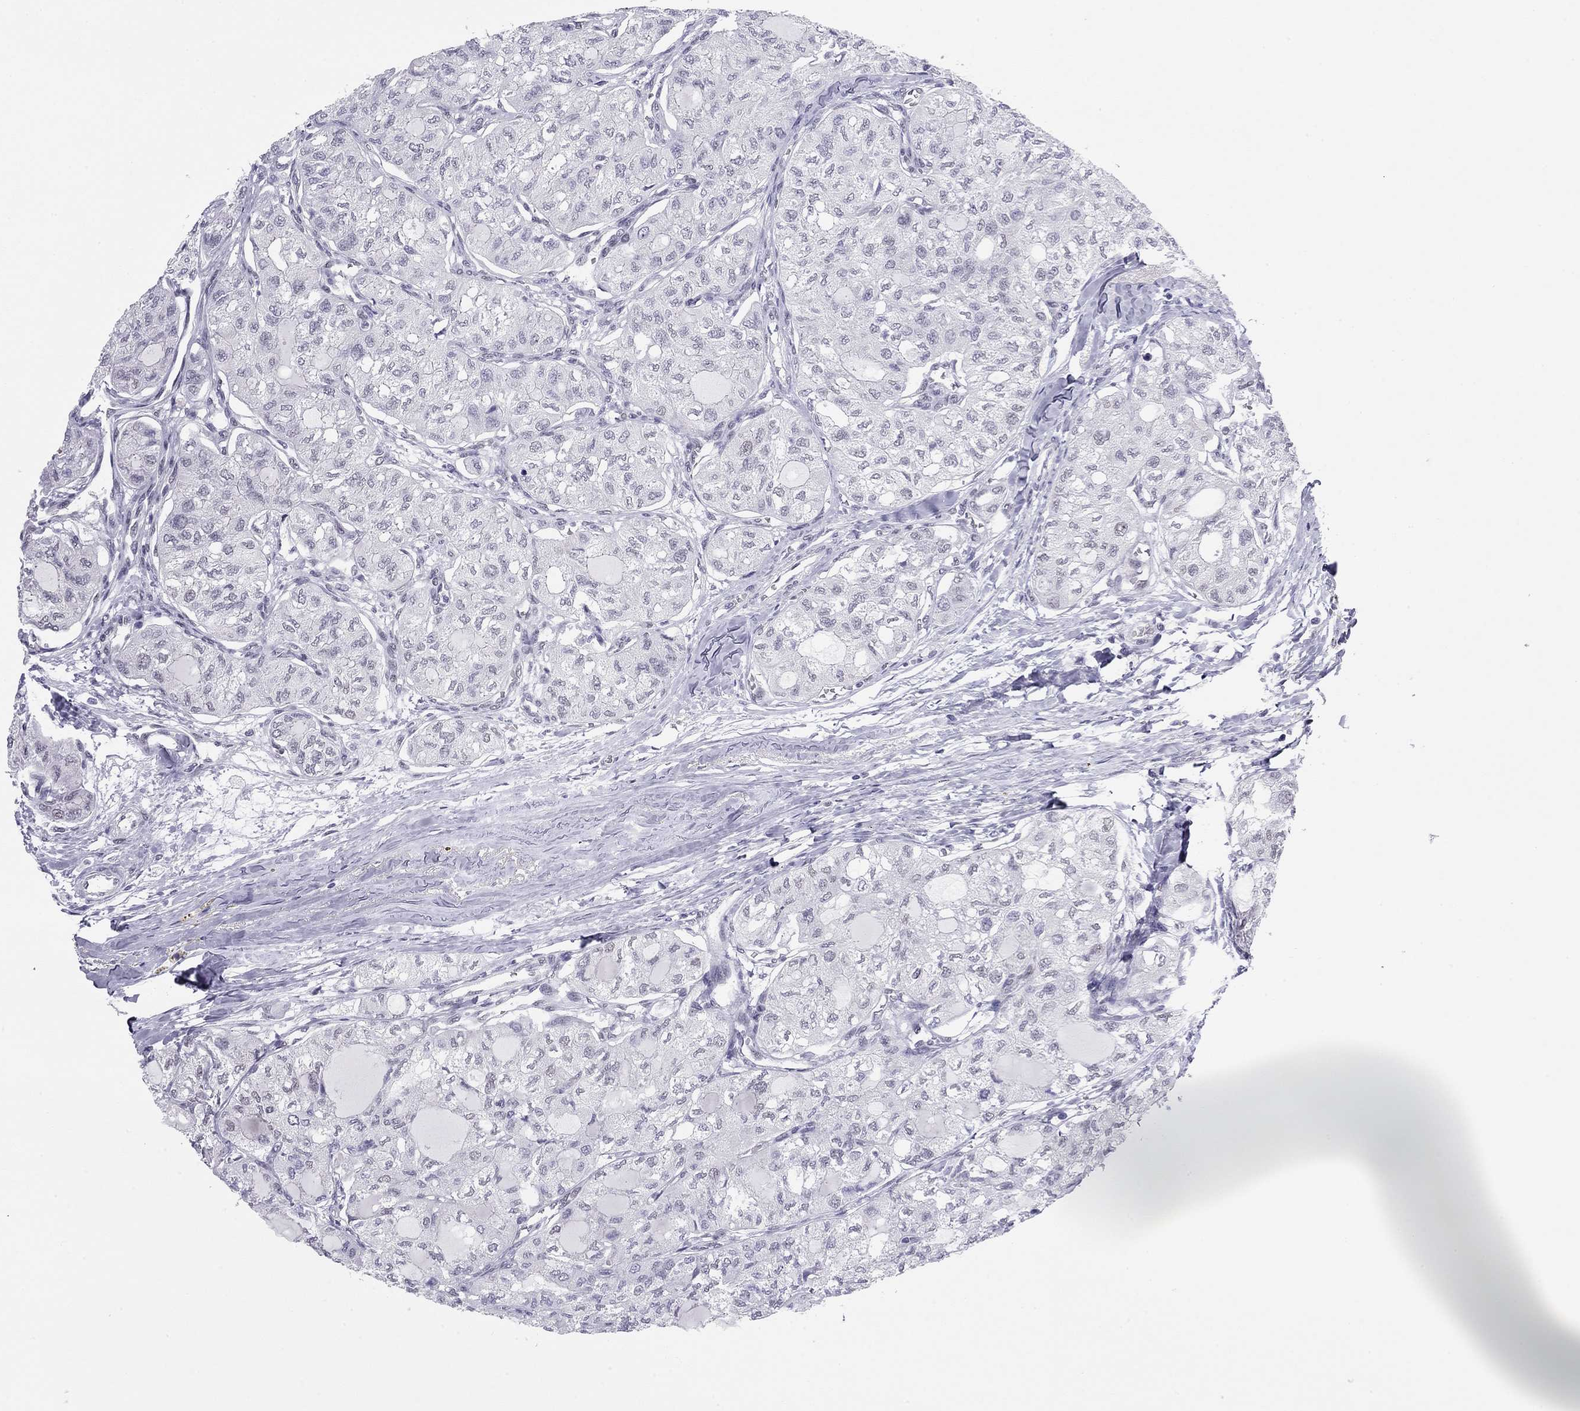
{"staining": {"intensity": "negative", "quantity": "none", "location": "none"}, "tissue": "thyroid cancer", "cell_type": "Tumor cells", "image_type": "cancer", "snomed": [{"axis": "morphology", "description": "Follicular adenoma carcinoma, NOS"}, {"axis": "topography", "description": "Thyroid gland"}], "caption": "There is no significant positivity in tumor cells of thyroid cancer.", "gene": "DOT1L", "patient": {"sex": "male", "age": 75}}